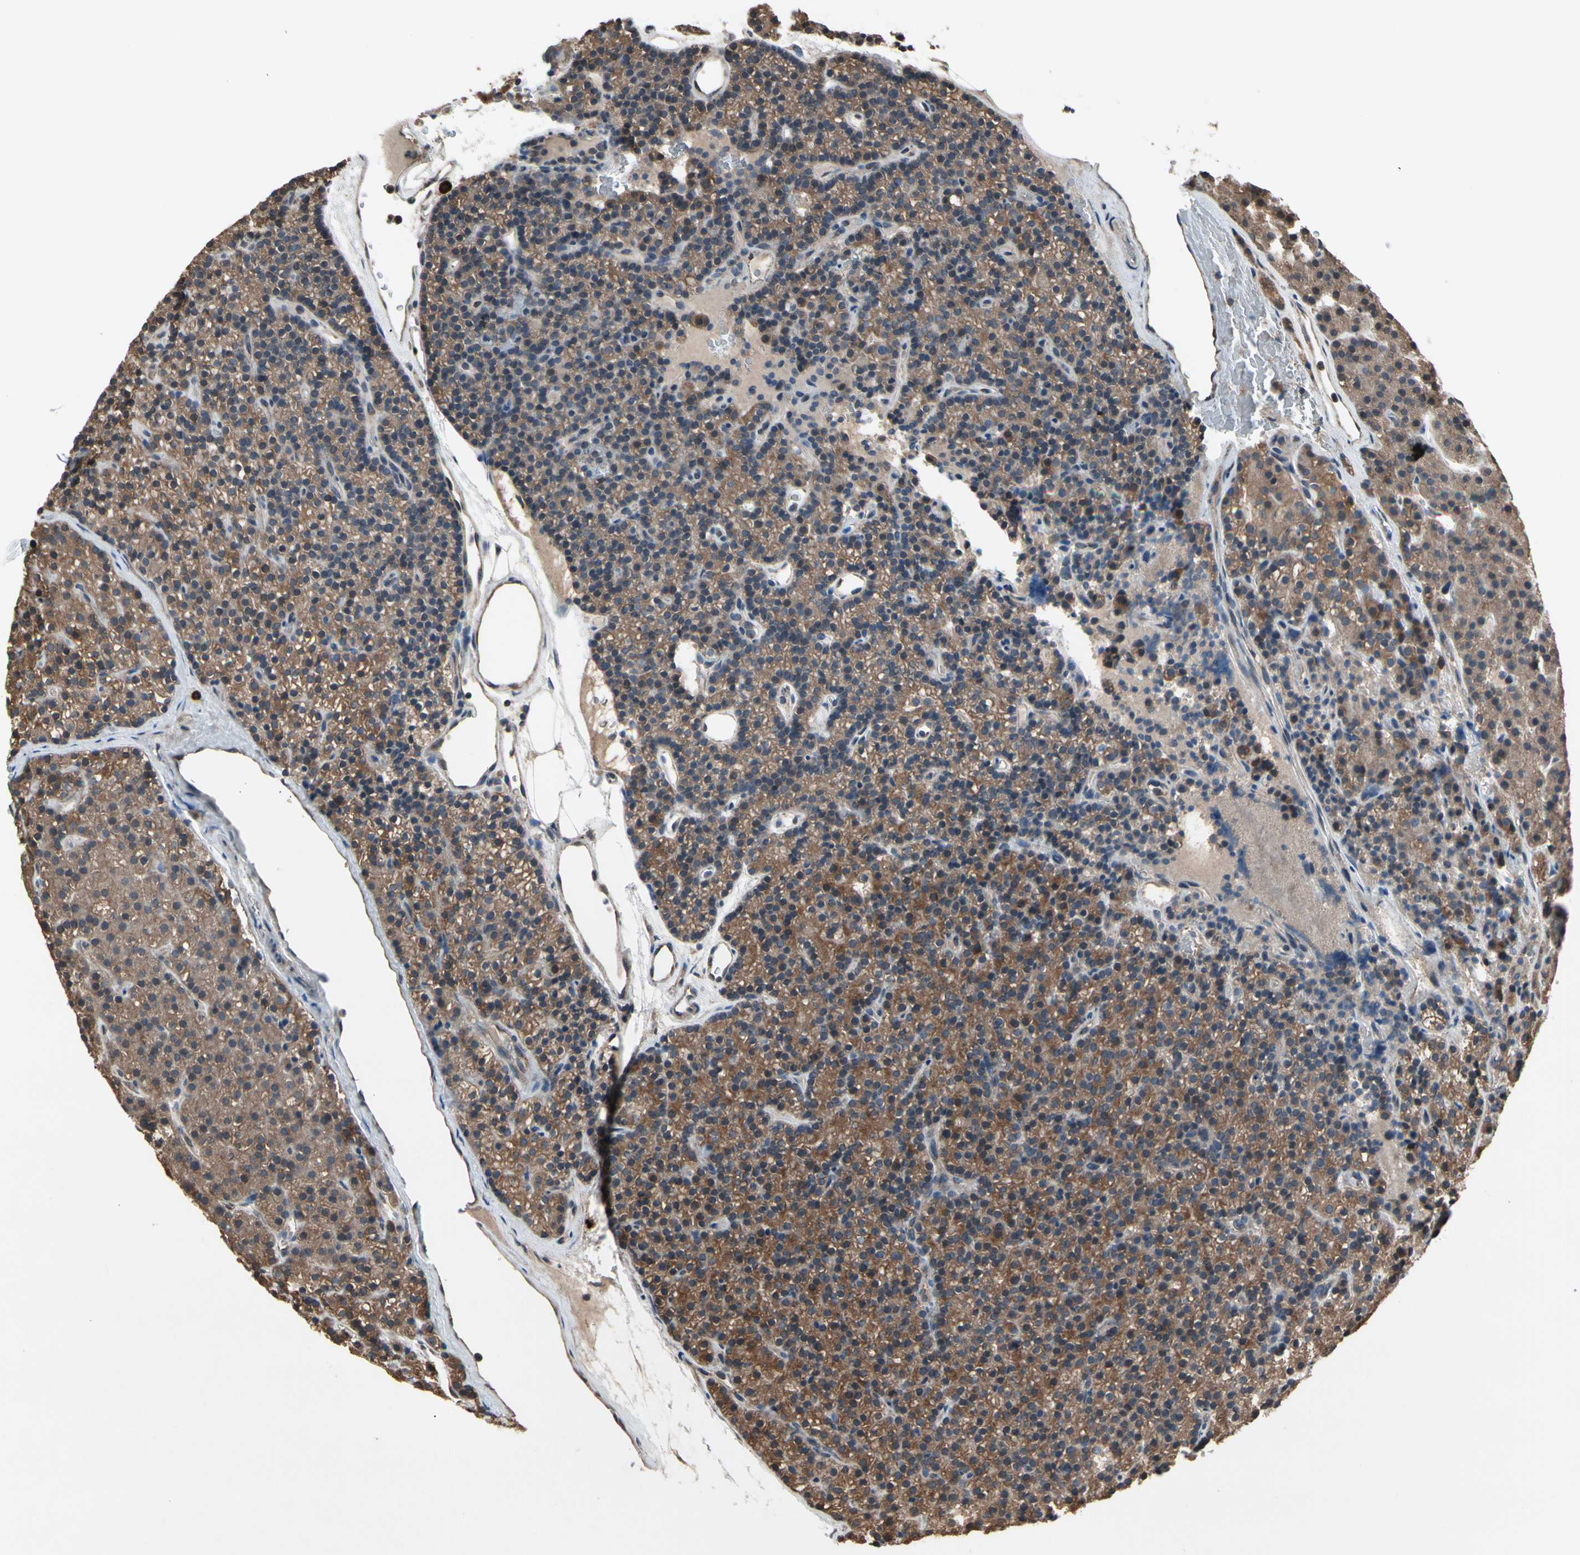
{"staining": {"intensity": "moderate", "quantity": ">75%", "location": "cytoplasmic/membranous"}, "tissue": "parathyroid gland", "cell_type": "Glandular cells", "image_type": "normal", "snomed": [{"axis": "morphology", "description": "Normal tissue, NOS"}, {"axis": "morphology", "description": "Hyperplasia, NOS"}, {"axis": "topography", "description": "Parathyroid gland"}], "caption": "Immunohistochemical staining of normal human parathyroid gland reveals >75% levels of moderate cytoplasmic/membranous protein expression in approximately >75% of glandular cells. The protein is shown in brown color, while the nuclei are stained blue.", "gene": "PNPLA7", "patient": {"sex": "male", "age": 44}}